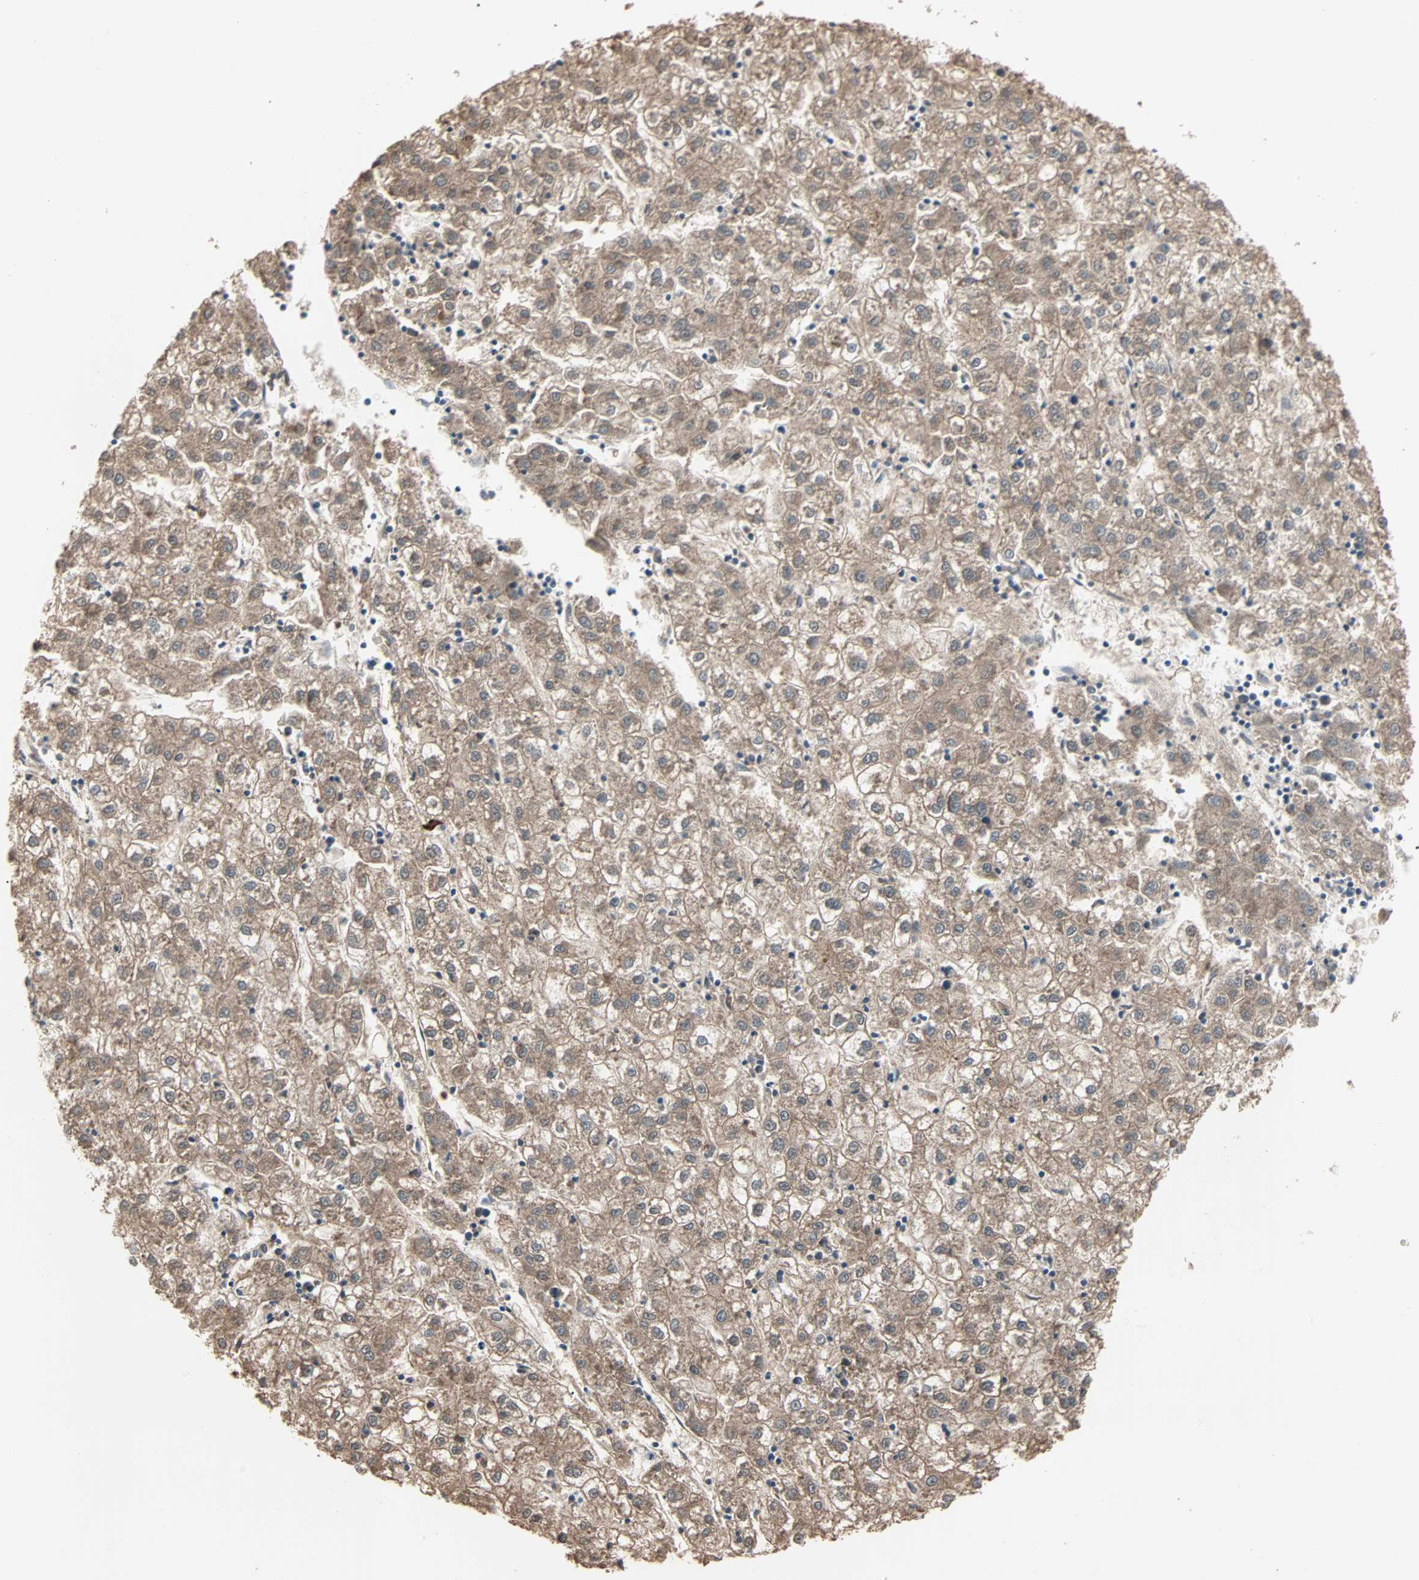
{"staining": {"intensity": "moderate", "quantity": ">75%", "location": "cytoplasmic/membranous"}, "tissue": "liver cancer", "cell_type": "Tumor cells", "image_type": "cancer", "snomed": [{"axis": "morphology", "description": "Carcinoma, Hepatocellular, NOS"}, {"axis": "topography", "description": "Liver"}], "caption": "A photomicrograph showing moderate cytoplasmic/membranous expression in approximately >75% of tumor cells in liver cancer, as visualized by brown immunohistochemical staining.", "gene": "GALNT3", "patient": {"sex": "male", "age": 72}}